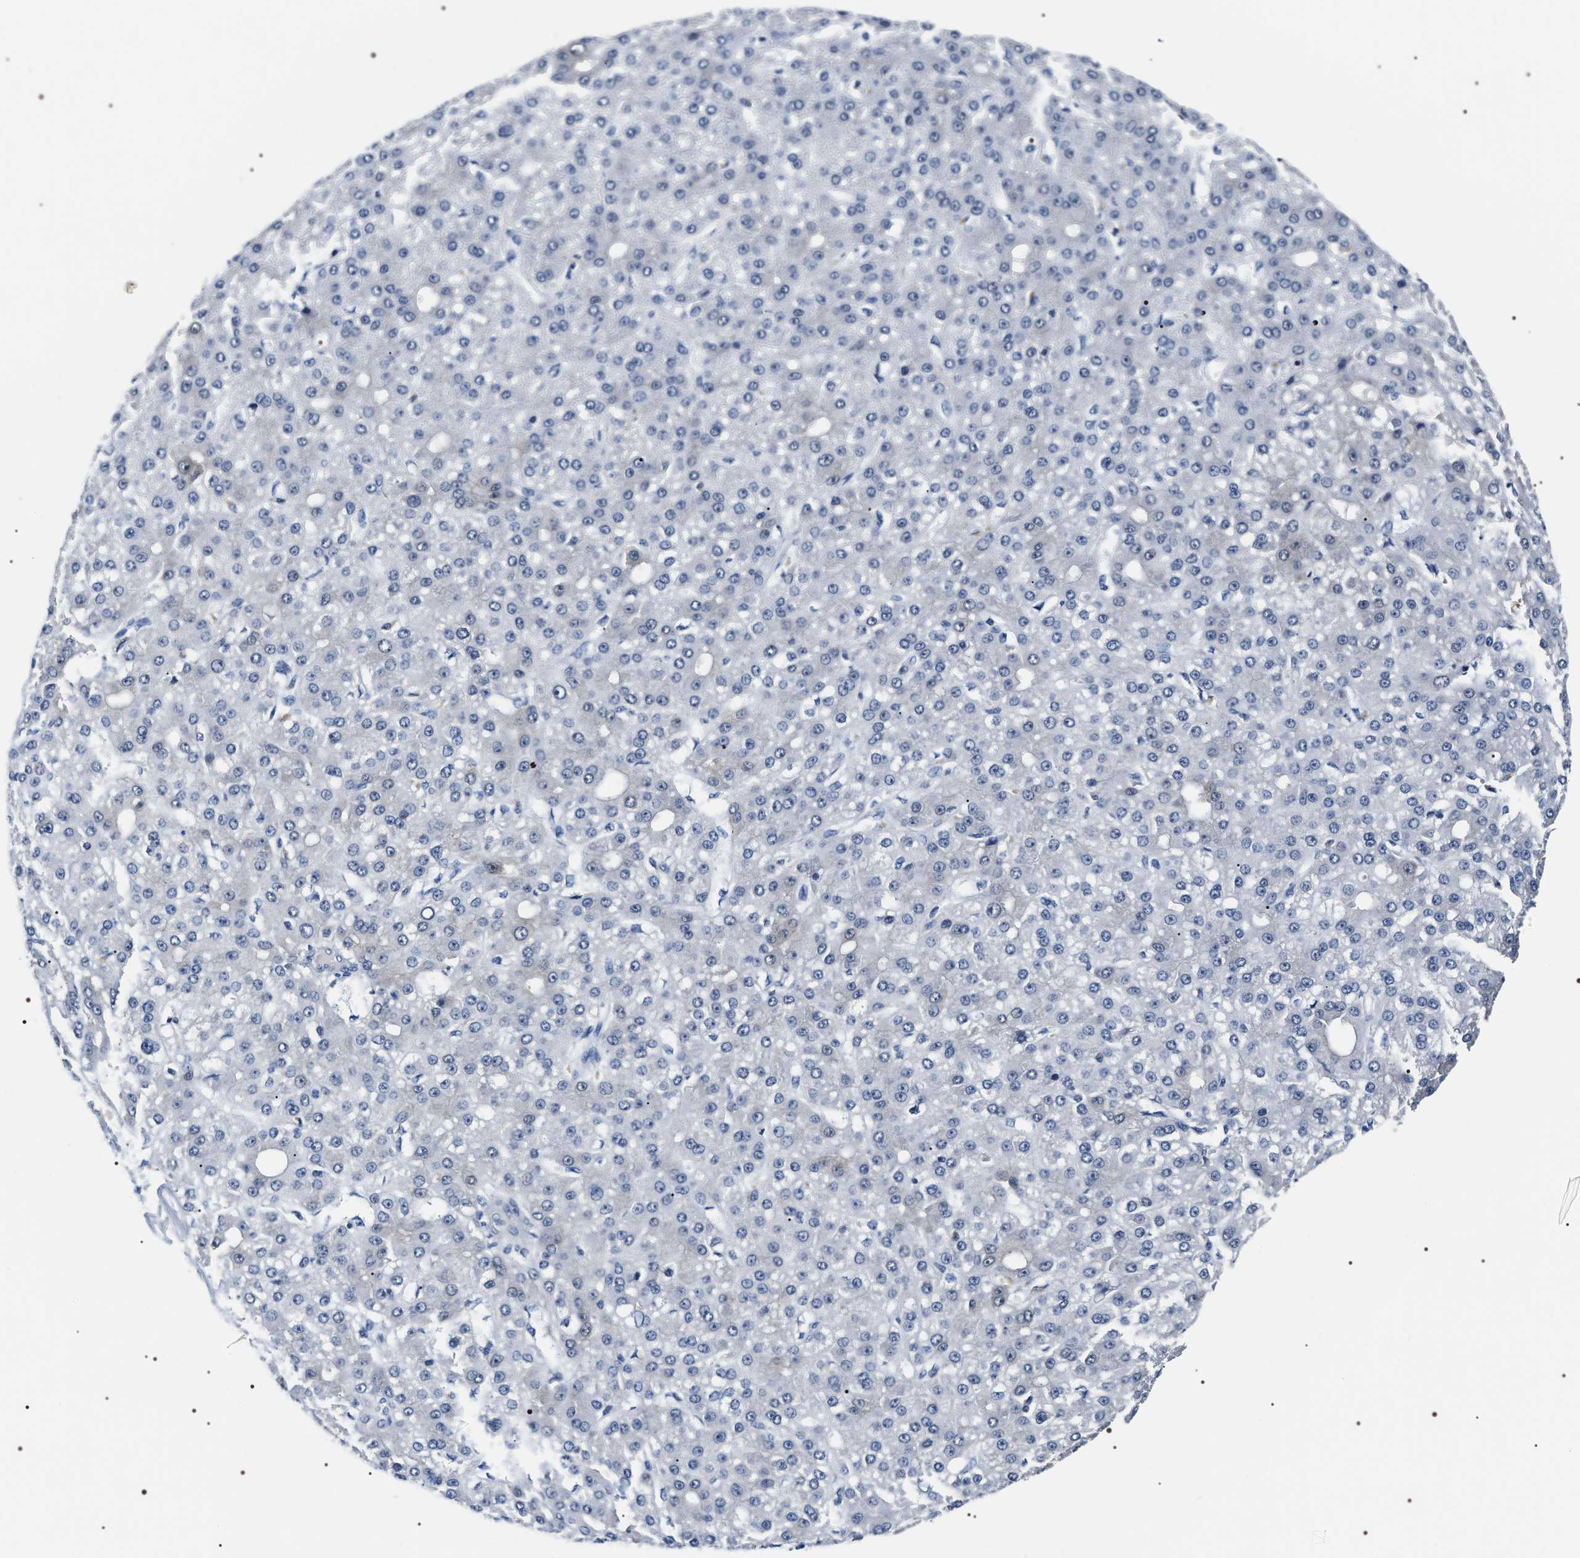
{"staining": {"intensity": "negative", "quantity": "none", "location": "none"}, "tissue": "liver cancer", "cell_type": "Tumor cells", "image_type": "cancer", "snomed": [{"axis": "morphology", "description": "Carcinoma, Hepatocellular, NOS"}, {"axis": "topography", "description": "Liver"}], "caption": "Histopathology image shows no significant protein positivity in tumor cells of liver hepatocellular carcinoma.", "gene": "BAG2", "patient": {"sex": "male", "age": 67}}